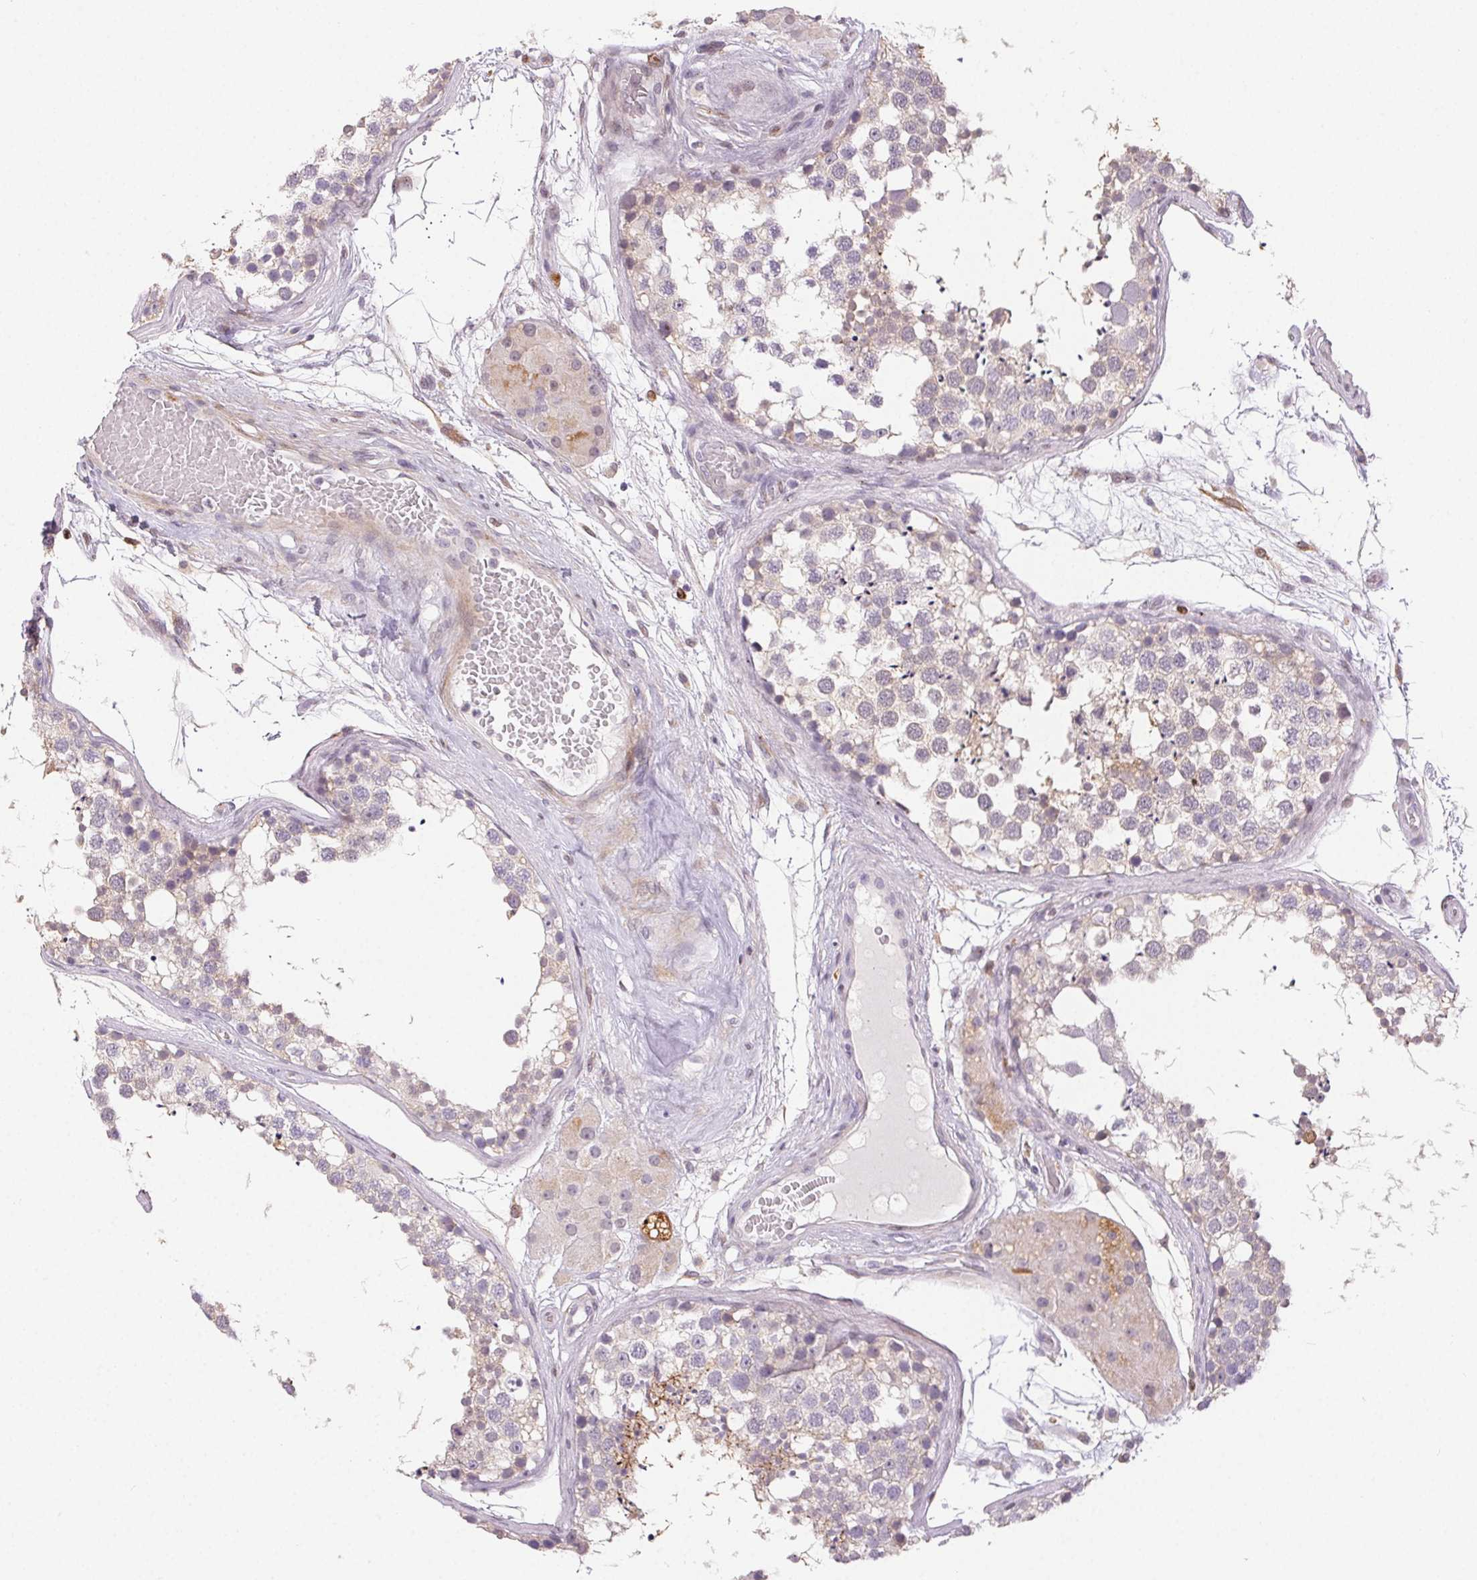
{"staining": {"intensity": "weak", "quantity": "<25%", "location": "cytoplasmic/membranous"}, "tissue": "testis", "cell_type": "Cells in seminiferous ducts", "image_type": "normal", "snomed": [{"axis": "morphology", "description": "Normal tissue, NOS"}, {"axis": "morphology", "description": "Seminoma, NOS"}, {"axis": "topography", "description": "Testis"}], "caption": "DAB (3,3'-diaminobenzidine) immunohistochemical staining of normal testis exhibits no significant positivity in cells in seminiferous ducts.", "gene": "RPGRIP1", "patient": {"sex": "male", "age": 65}}